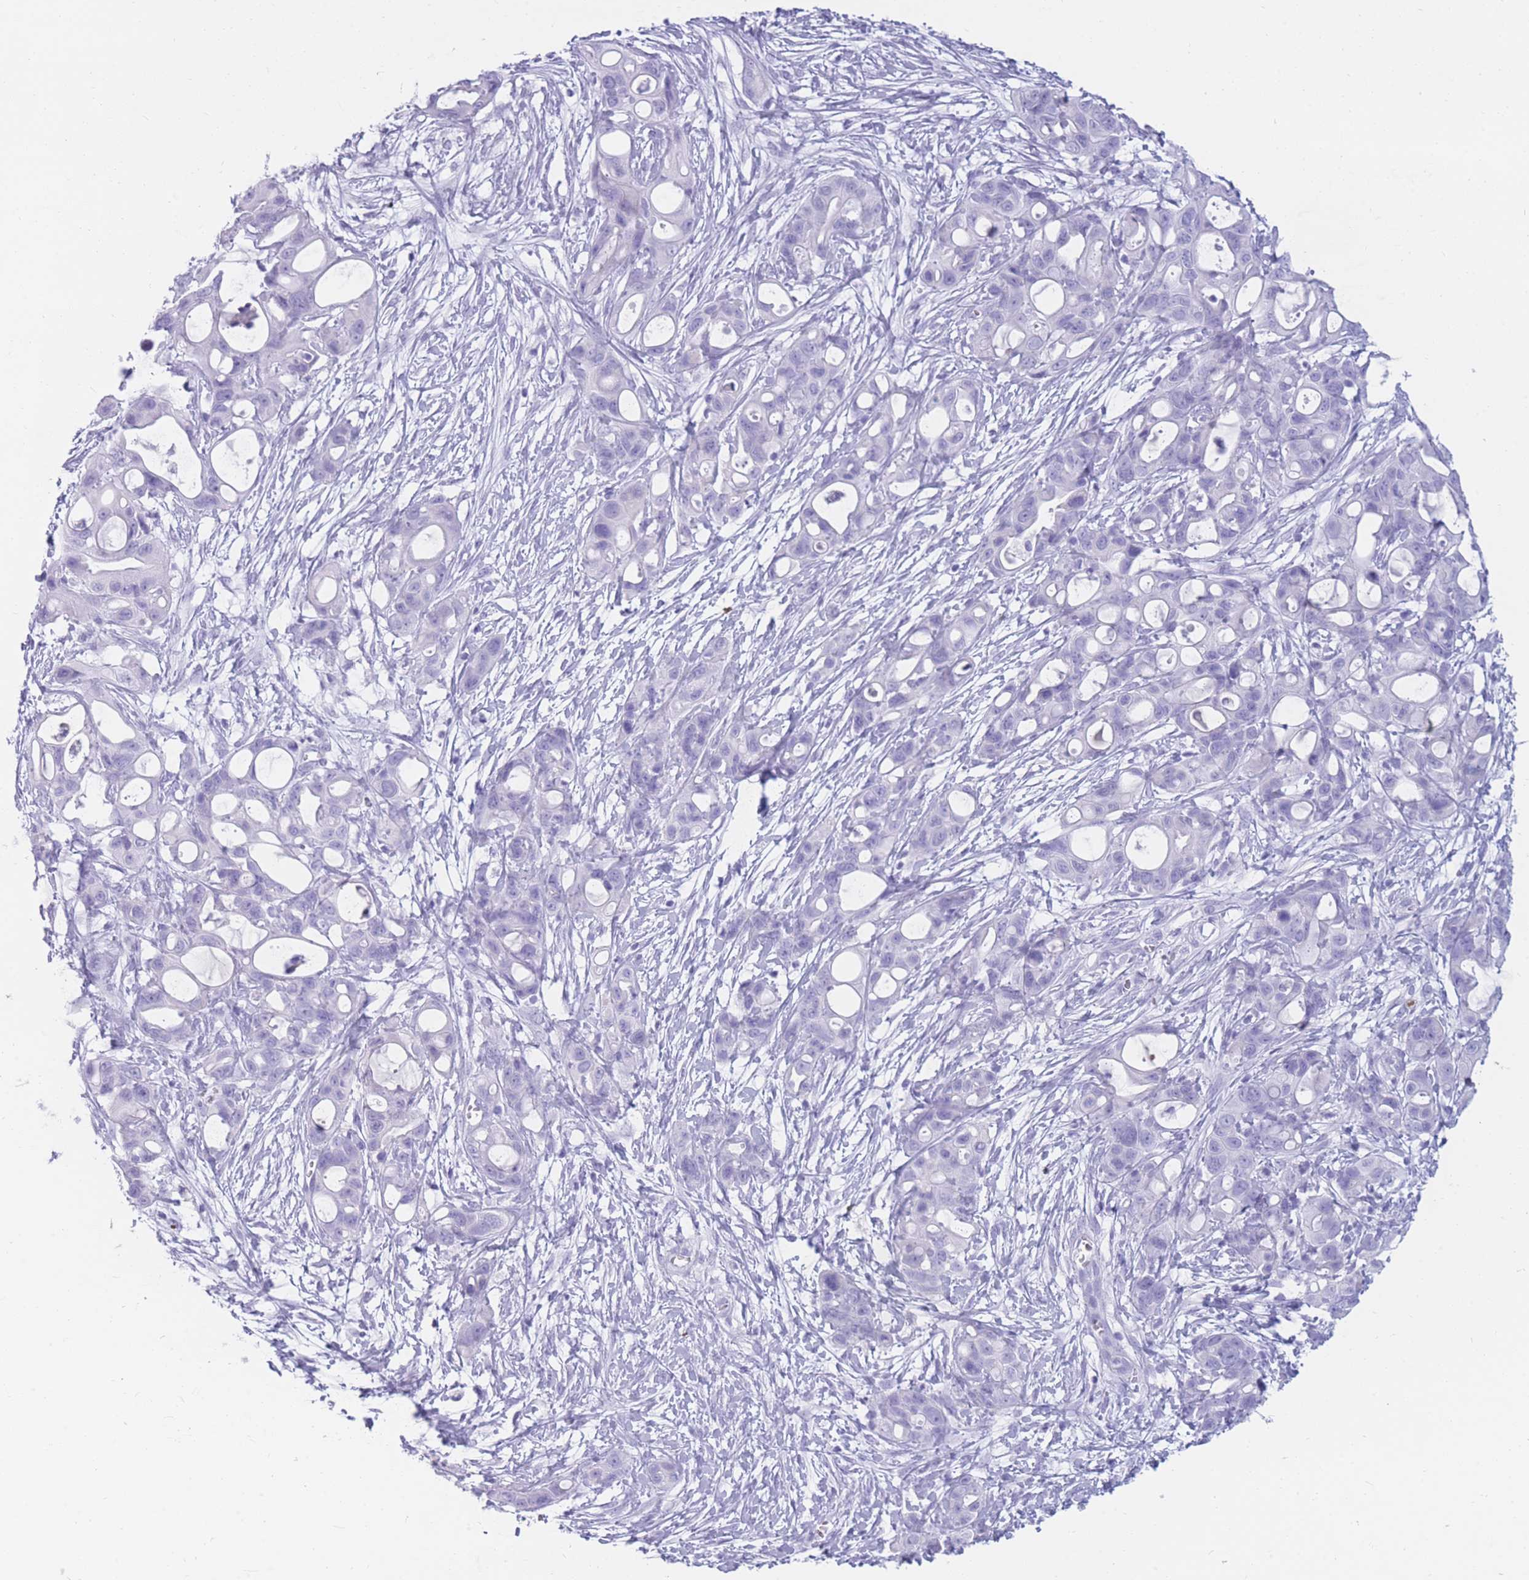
{"staining": {"intensity": "negative", "quantity": "none", "location": "none"}, "tissue": "ovarian cancer", "cell_type": "Tumor cells", "image_type": "cancer", "snomed": [{"axis": "morphology", "description": "Cystadenocarcinoma, mucinous, NOS"}, {"axis": "topography", "description": "Ovary"}], "caption": "Immunohistochemistry (IHC) of mucinous cystadenocarcinoma (ovarian) exhibits no expression in tumor cells.", "gene": "TNFSF11", "patient": {"sex": "female", "age": 70}}